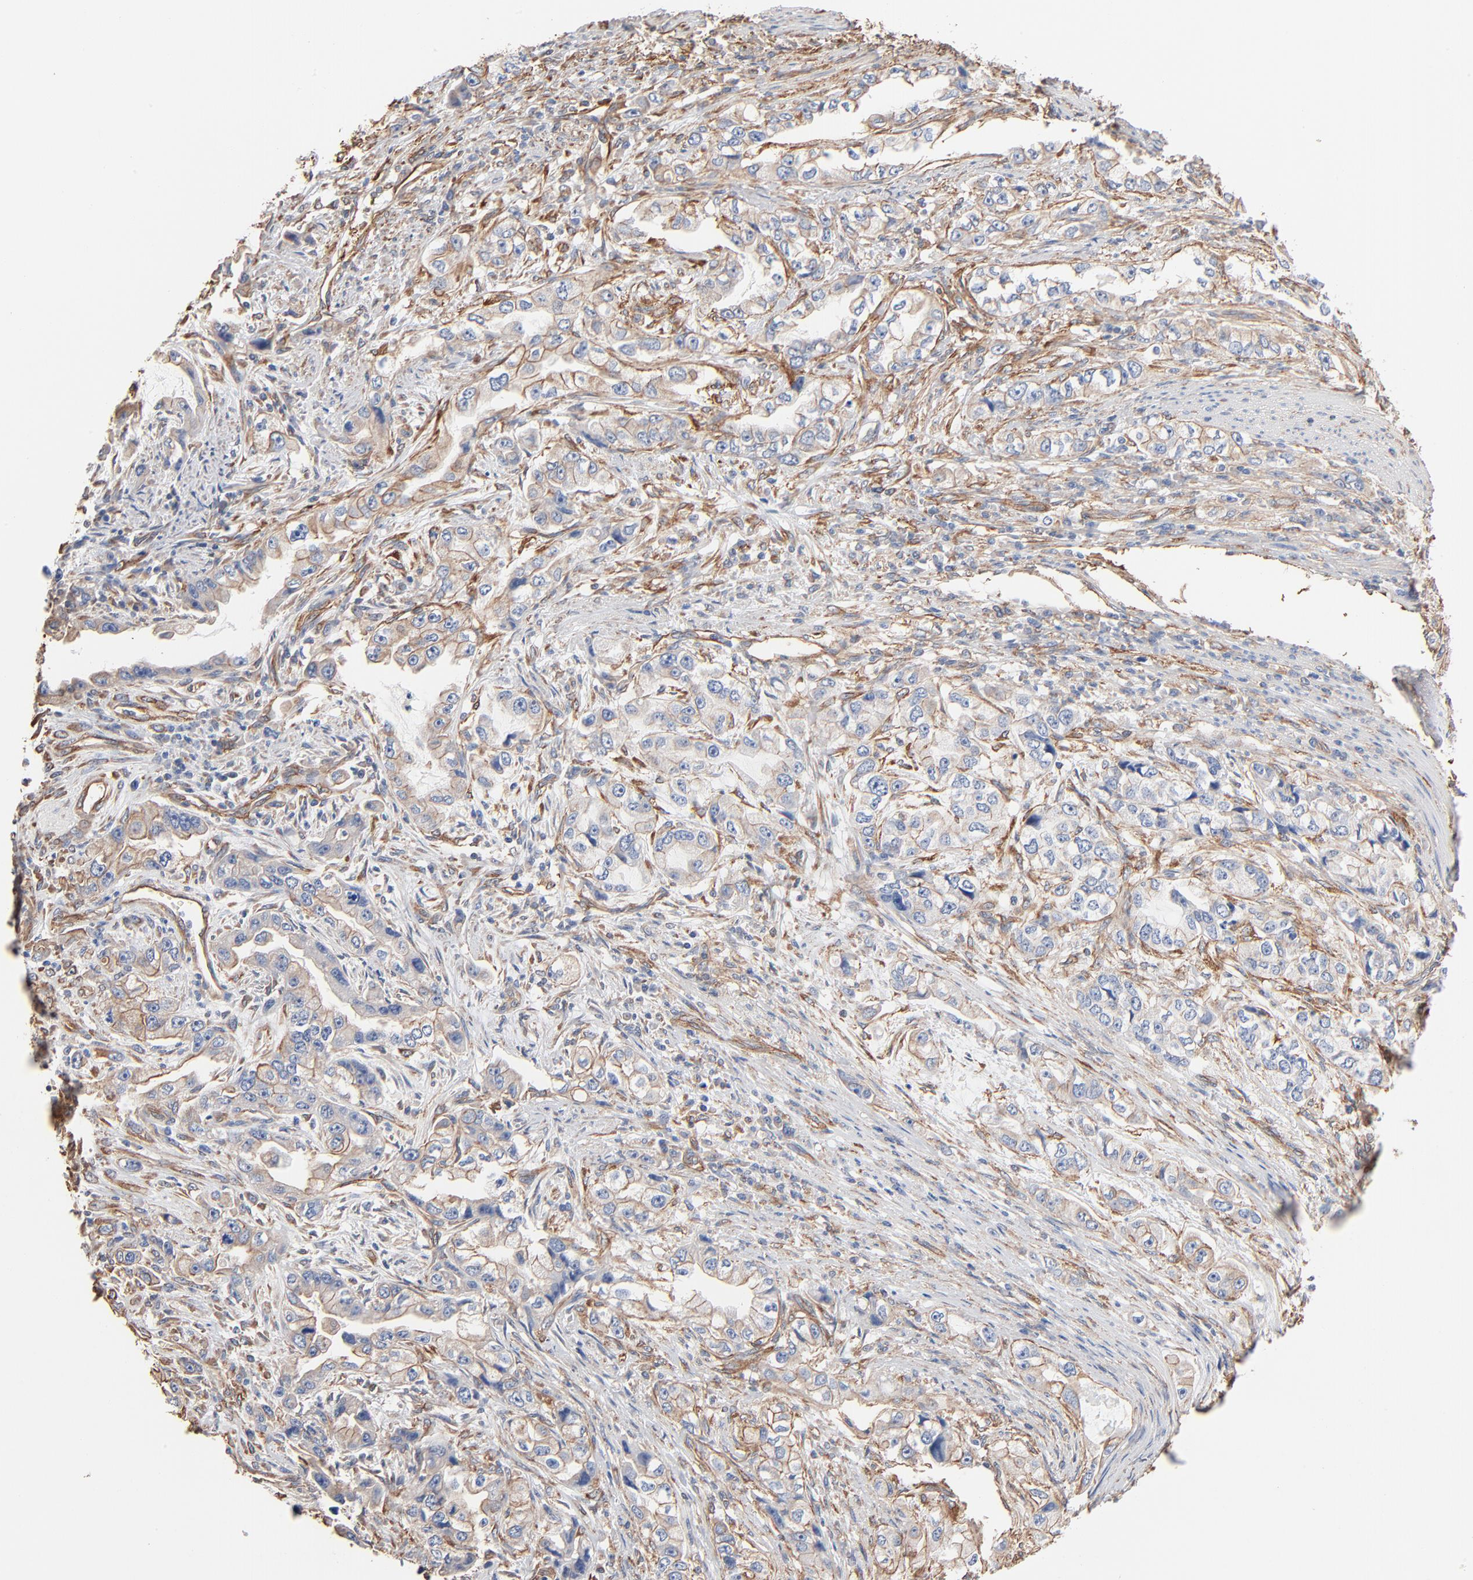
{"staining": {"intensity": "negative", "quantity": "none", "location": "none"}, "tissue": "stomach cancer", "cell_type": "Tumor cells", "image_type": "cancer", "snomed": [{"axis": "morphology", "description": "Adenocarcinoma, NOS"}, {"axis": "topography", "description": "Stomach, lower"}], "caption": "A high-resolution image shows immunohistochemistry (IHC) staining of stomach adenocarcinoma, which exhibits no significant staining in tumor cells.", "gene": "ABCD4", "patient": {"sex": "female", "age": 93}}